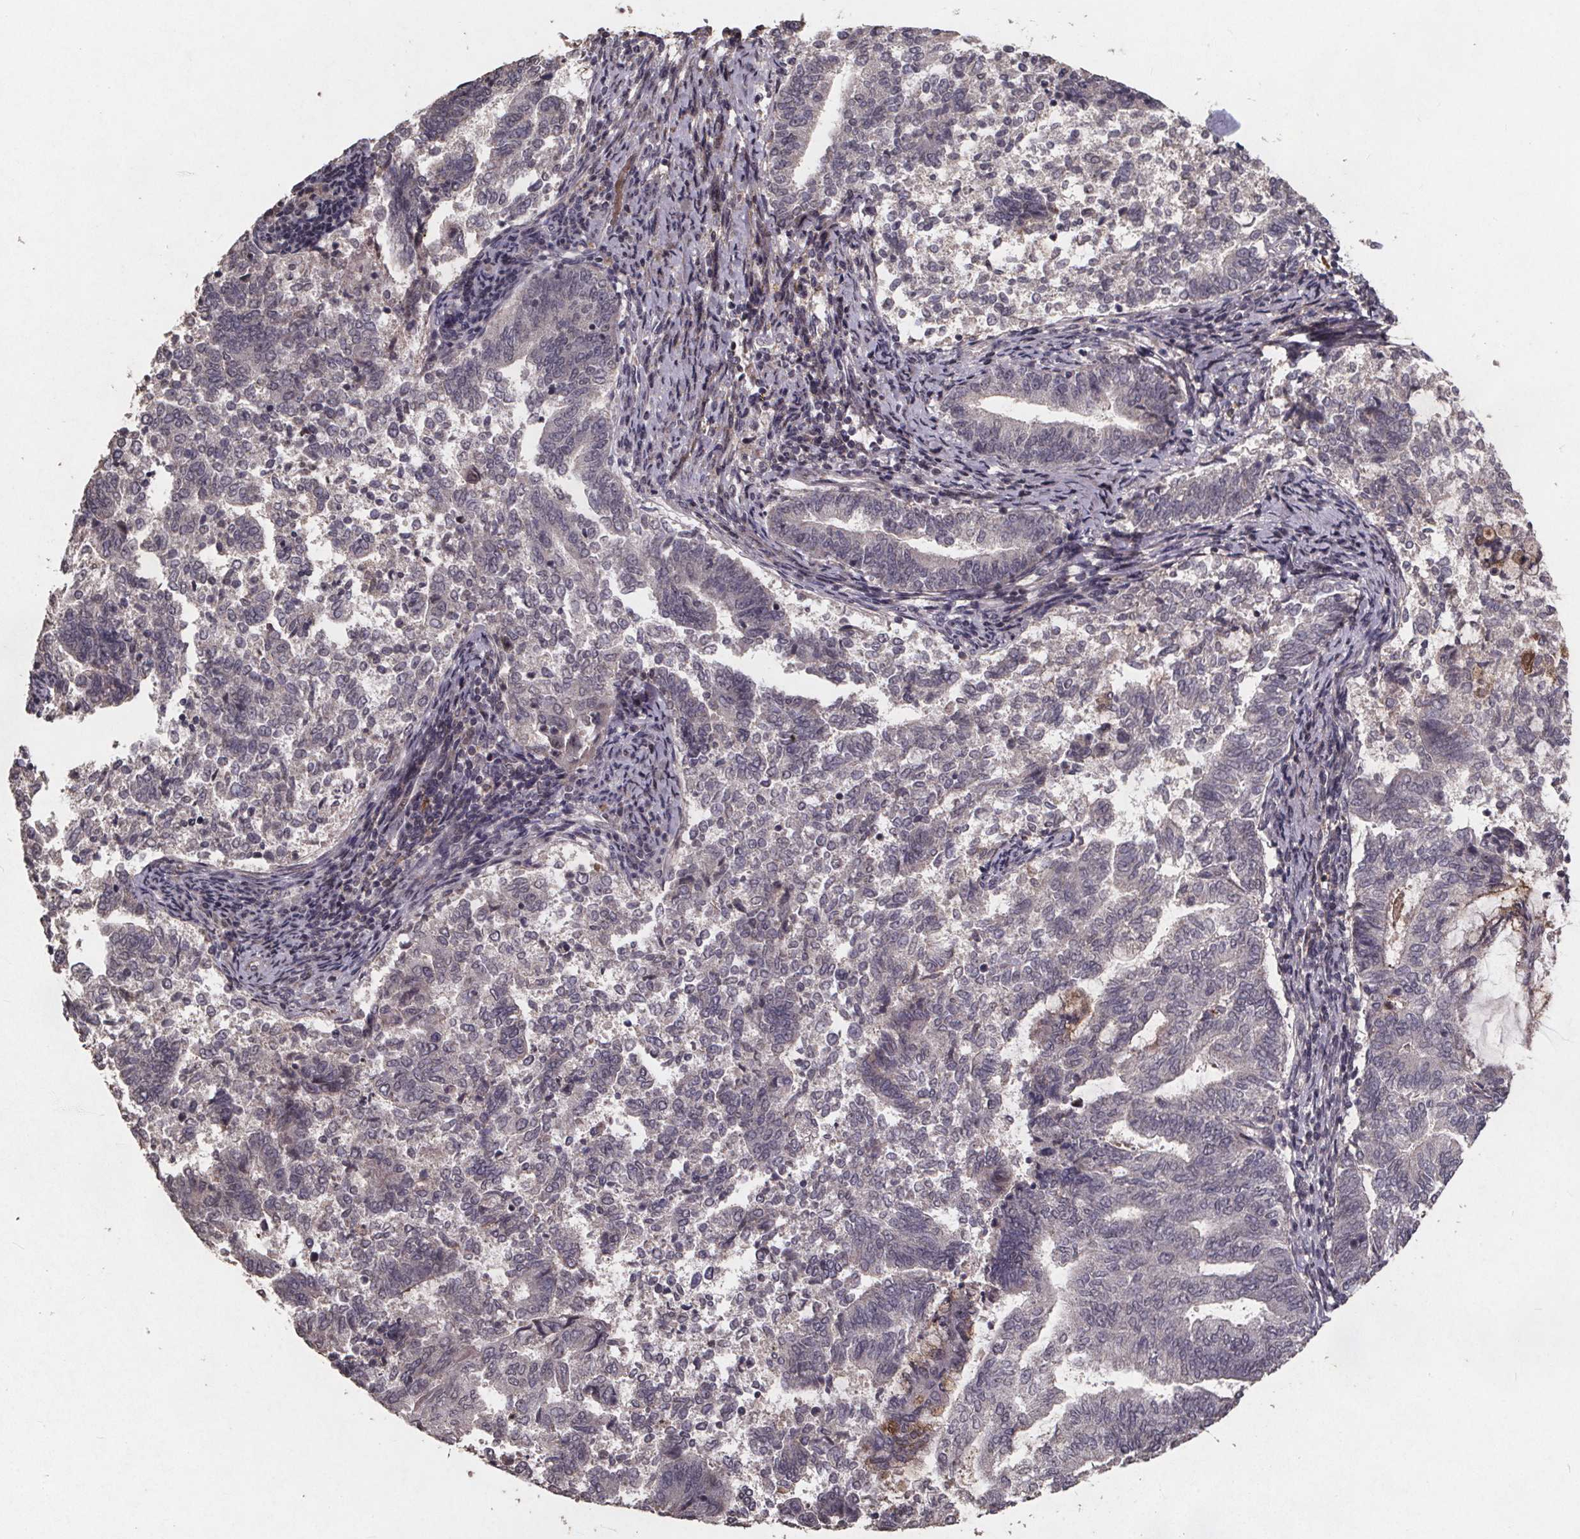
{"staining": {"intensity": "moderate", "quantity": "<25%", "location": "cytoplasmic/membranous"}, "tissue": "endometrial cancer", "cell_type": "Tumor cells", "image_type": "cancer", "snomed": [{"axis": "morphology", "description": "Adenocarcinoma, NOS"}, {"axis": "topography", "description": "Endometrium"}], "caption": "DAB (3,3'-diaminobenzidine) immunohistochemical staining of endometrial cancer (adenocarcinoma) displays moderate cytoplasmic/membranous protein positivity in approximately <25% of tumor cells.", "gene": "GPX3", "patient": {"sex": "female", "age": 65}}